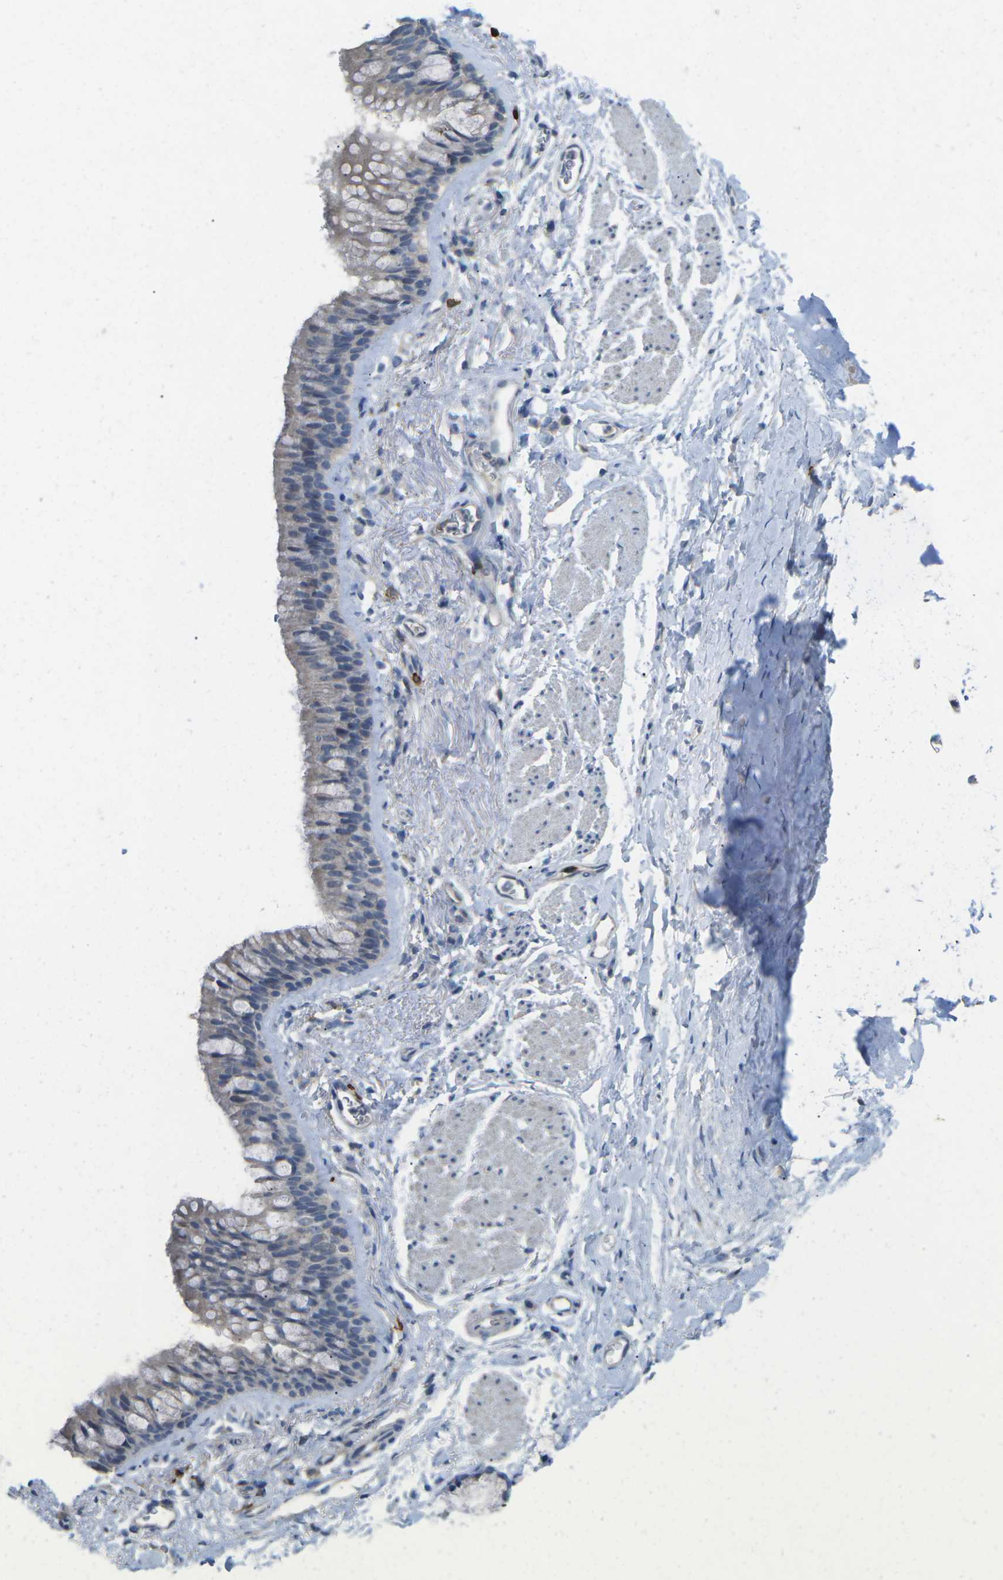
{"staining": {"intensity": "negative", "quantity": "none", "location": "none"}, "tissue": "adipose tissue", "cell_type": "Adipocytes", "image_type": "normal", "snomed": [{"axis": "morphology", "description": "Normal tissue, NOS"}, {"axis": "topography", "description": "Cartilage tissue"}, {"axis": "topography", "description": "Bronchus"}], "caption": "IHC image of benign human adipose tissue stained for a protein (brown), which demonstrates no positivity in adipocytes.", "gene": "CD19", "patient": {"sex": "female", "age": 53}}